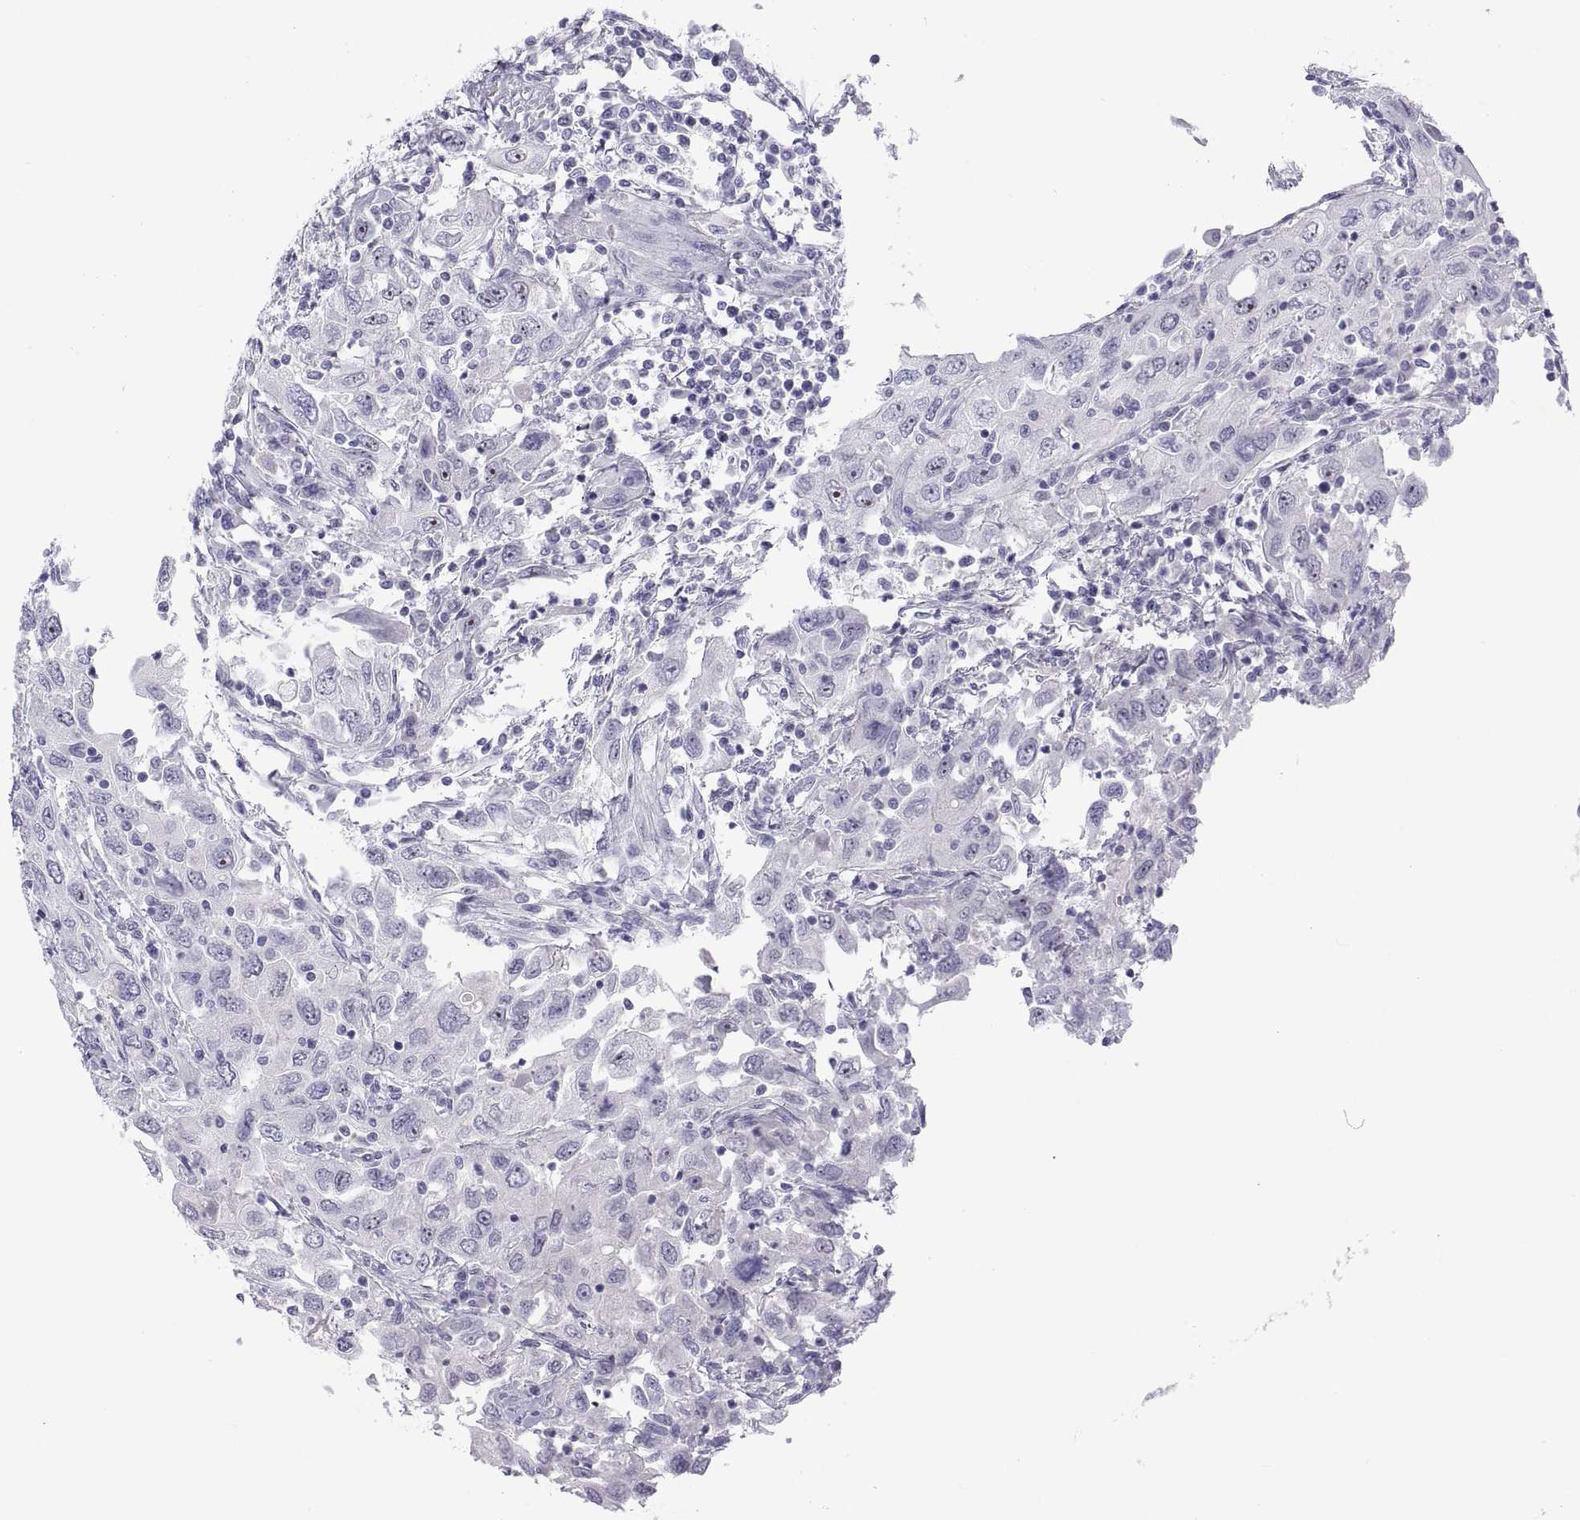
{"staining": {"intensity": "negative", "quantity": "none", "location": "none"}, "tissue": "urothelial cancer", "cell_type": "Tumor cells", "image_type": "cancer", "snomed": [{"axis": "morphology", "description": "Urothelial carcinoma, High grade"}, {"axis": "topography", "description": "Urinary bladder"}], "caption": "This is an immunohistochemistry micrograph of high-grade urothelial carcinoma. There is no expression in tumor cells.", "gene": "VSX2", "patient": {"sex": "male", "age": 76}}